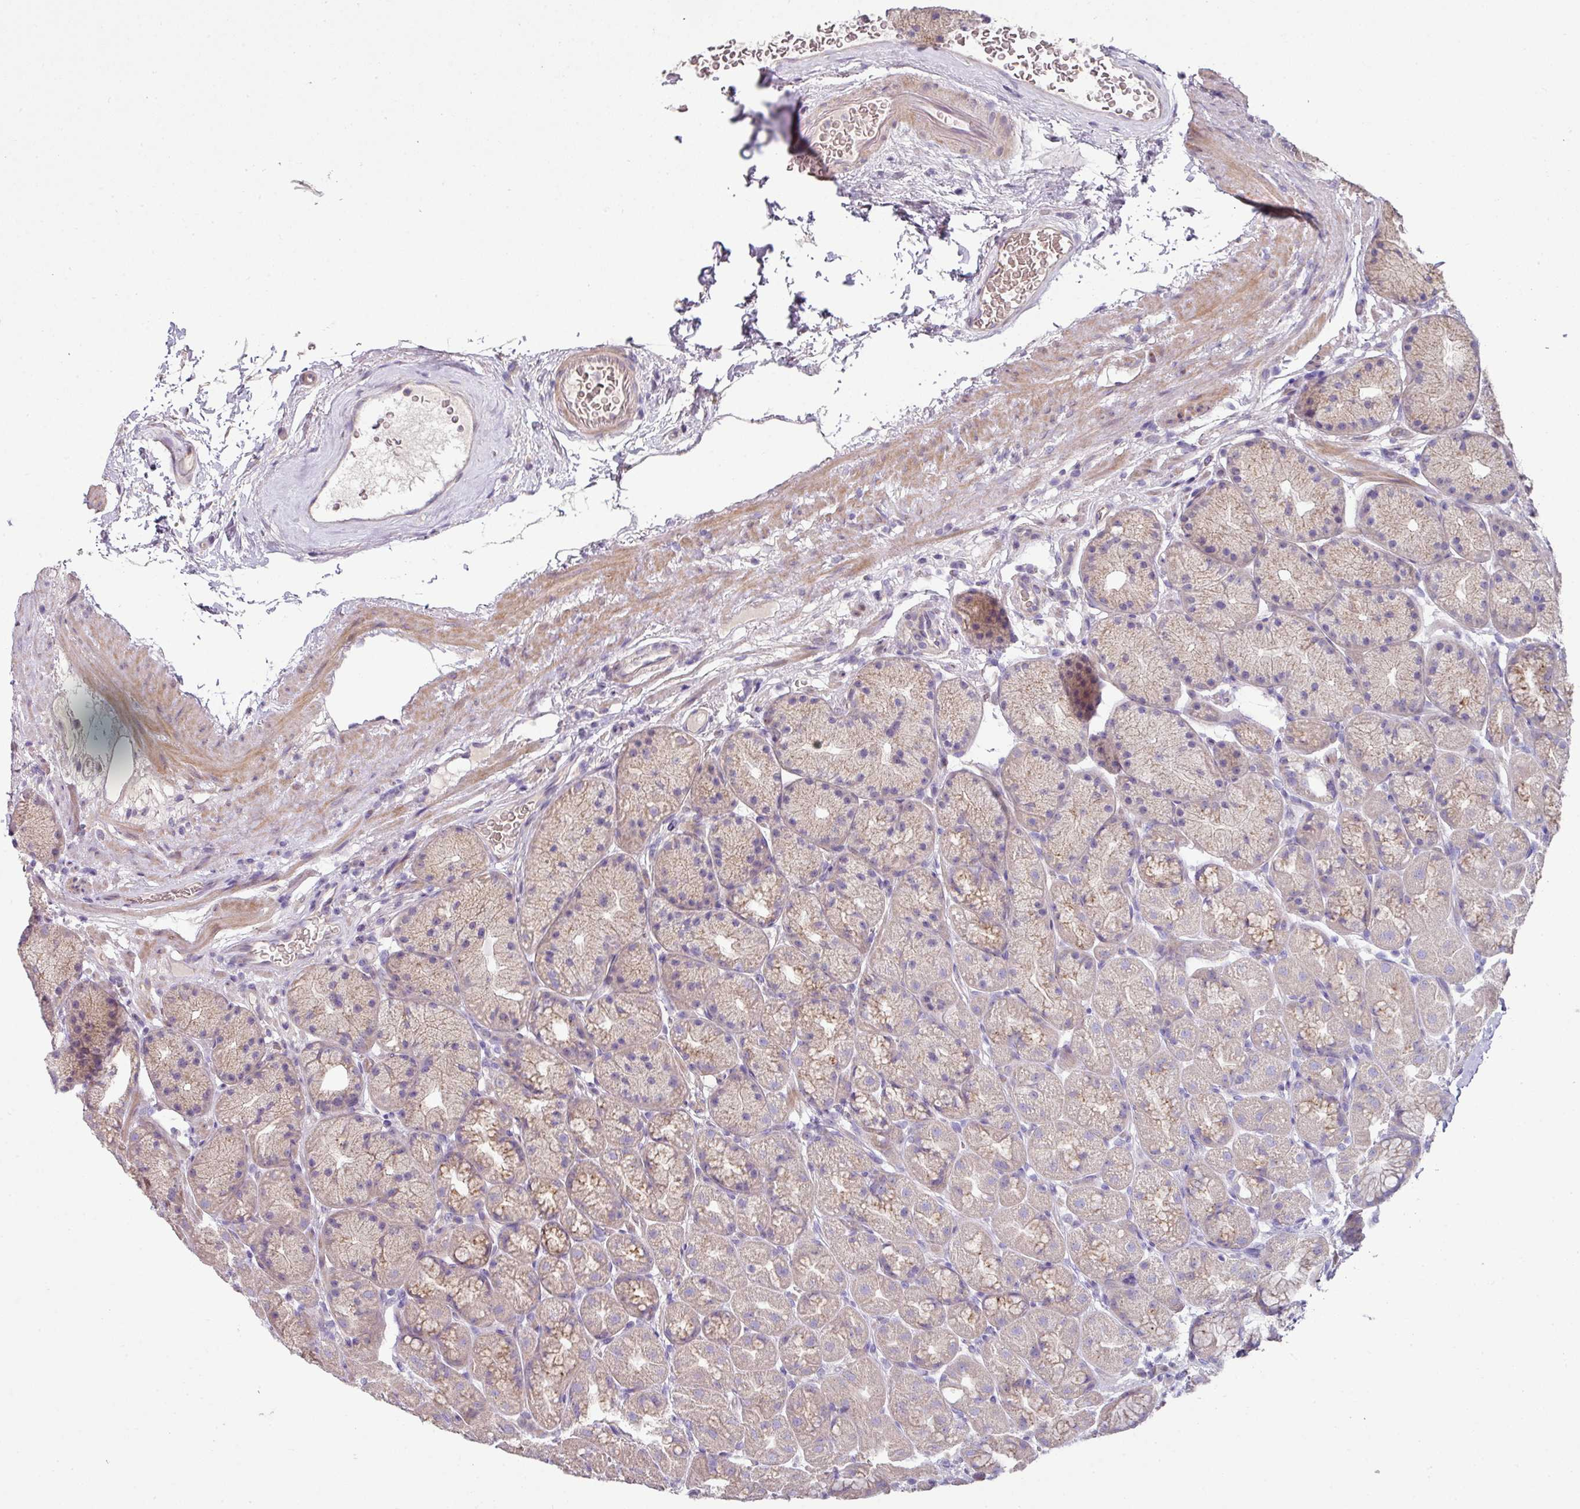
{"staining": {"intensity": "weak", "quantity": "25%-75%", "location": "cytoplasmic/membranous"}, "tissue": "stomach", "cell_type": "Glandular cells", "image_type": "normal", "snomed": [{"axis": "morphology", "description": "Normal tissue, NOS"}, {"axis": "topography", "description": "Stomach, lower"}], "caption": "An IHC histopathology image of normal tissue is shown. Protein staining in brown shows weak cytoplasmic/membranous positivity in stomach within glandular cells. (DAB IHC with brightfield microscopy, high magnification).", "gene": "LRRC9", "patient": {"sex": "male", "age": 67}}